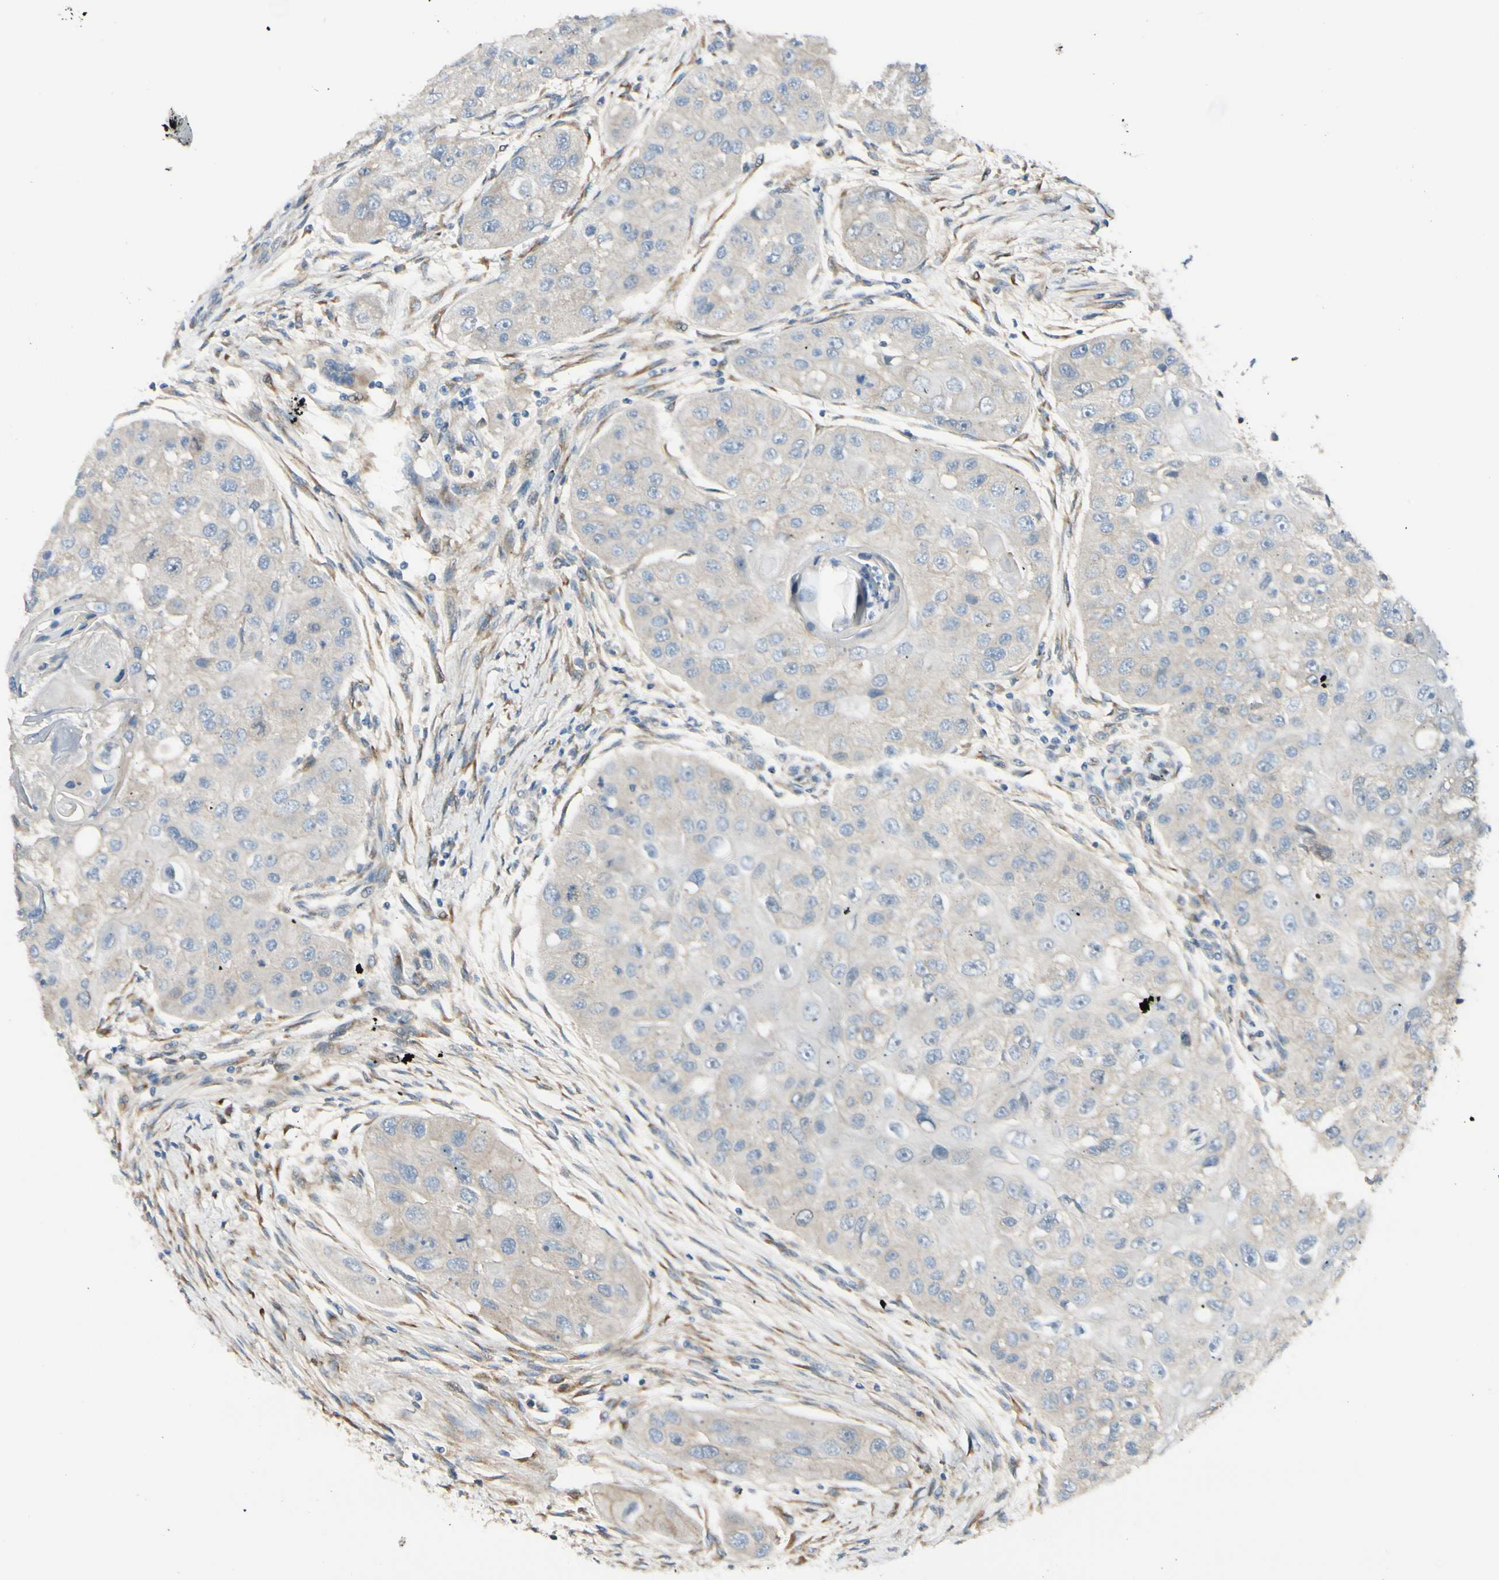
{"staining": {"intensity": "negative", "quantity": "none", "location": "none"}, "tissue": "head and neck cancer", "cell_type": "Tumor cells", "image_type": "cancer", "snomed": [{"axis": "morphology", "description": "Normal tissue, NOS"}, {"axis": "morphology", "description": "Squamous cell carcinoma, NOS"}, {"axis": "topography", "description": "Skeletal muscle"}, {"axis": "topography", "description": "Head-Neck"}], "caption": "The immunohistochemistry (IHC) micrograph has no significant staining in tumor cells of squamous cell carcinoma (head and neck) tissue.", "gene": "PTTG1", "patient": {"sex": "male", "age": 51}}